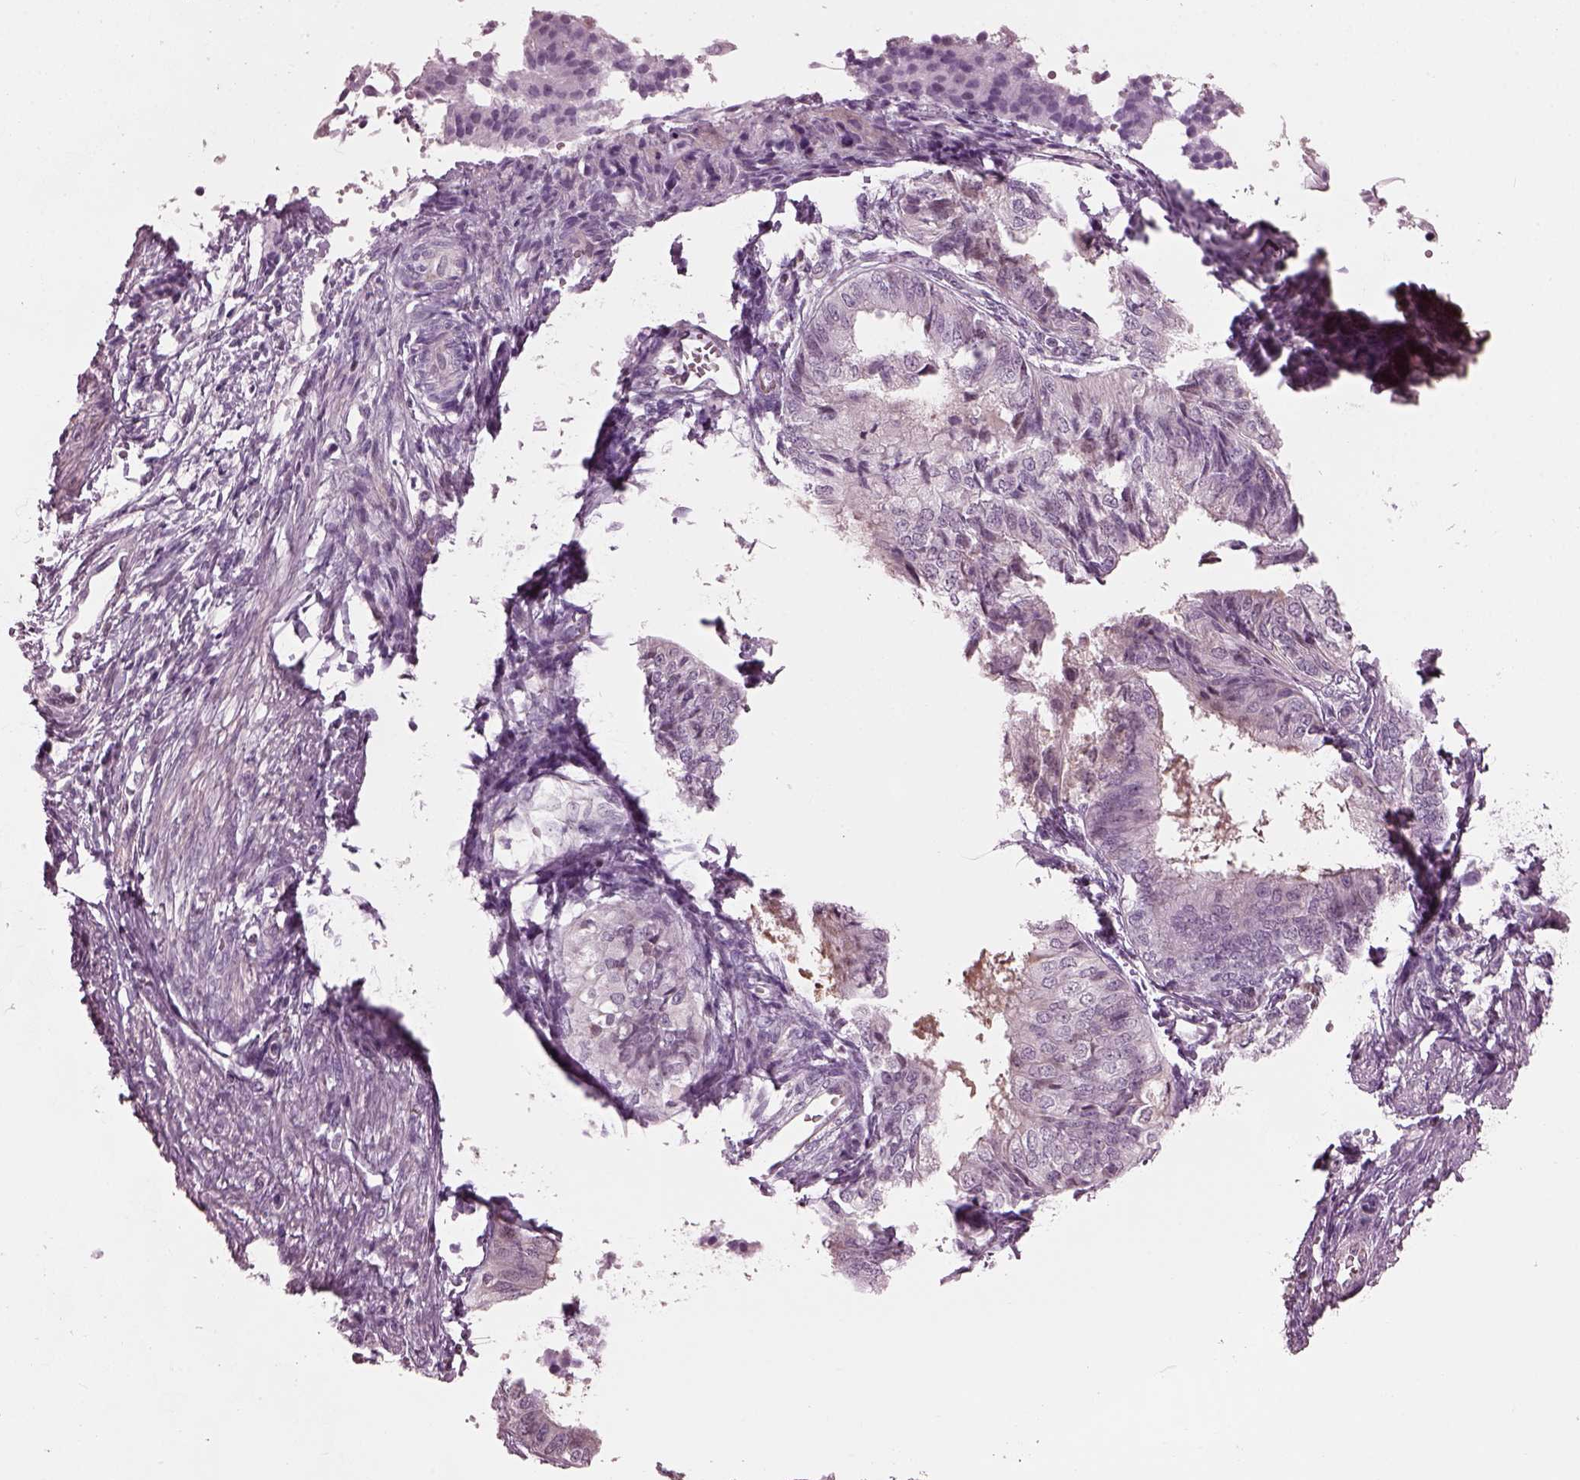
{"staining": {"intensity": "negative", "quantity": "none", "location": "none"}, "tissue": "endometrial cancer", "cell_type": "Tumor cells", "image_type": "cancer", "snomed": [{"axis": "morphology", "description": "Adenocarcinoma, NOS"}, {"axis": "topography", "description": "Endometrium"}], "caption": "Protein analysis of adenocarcinoma (endometrial) shows no significant expression in tumor cells.", "gene": "BFSP1", "patient": {"sex": "female", "age": 58}}